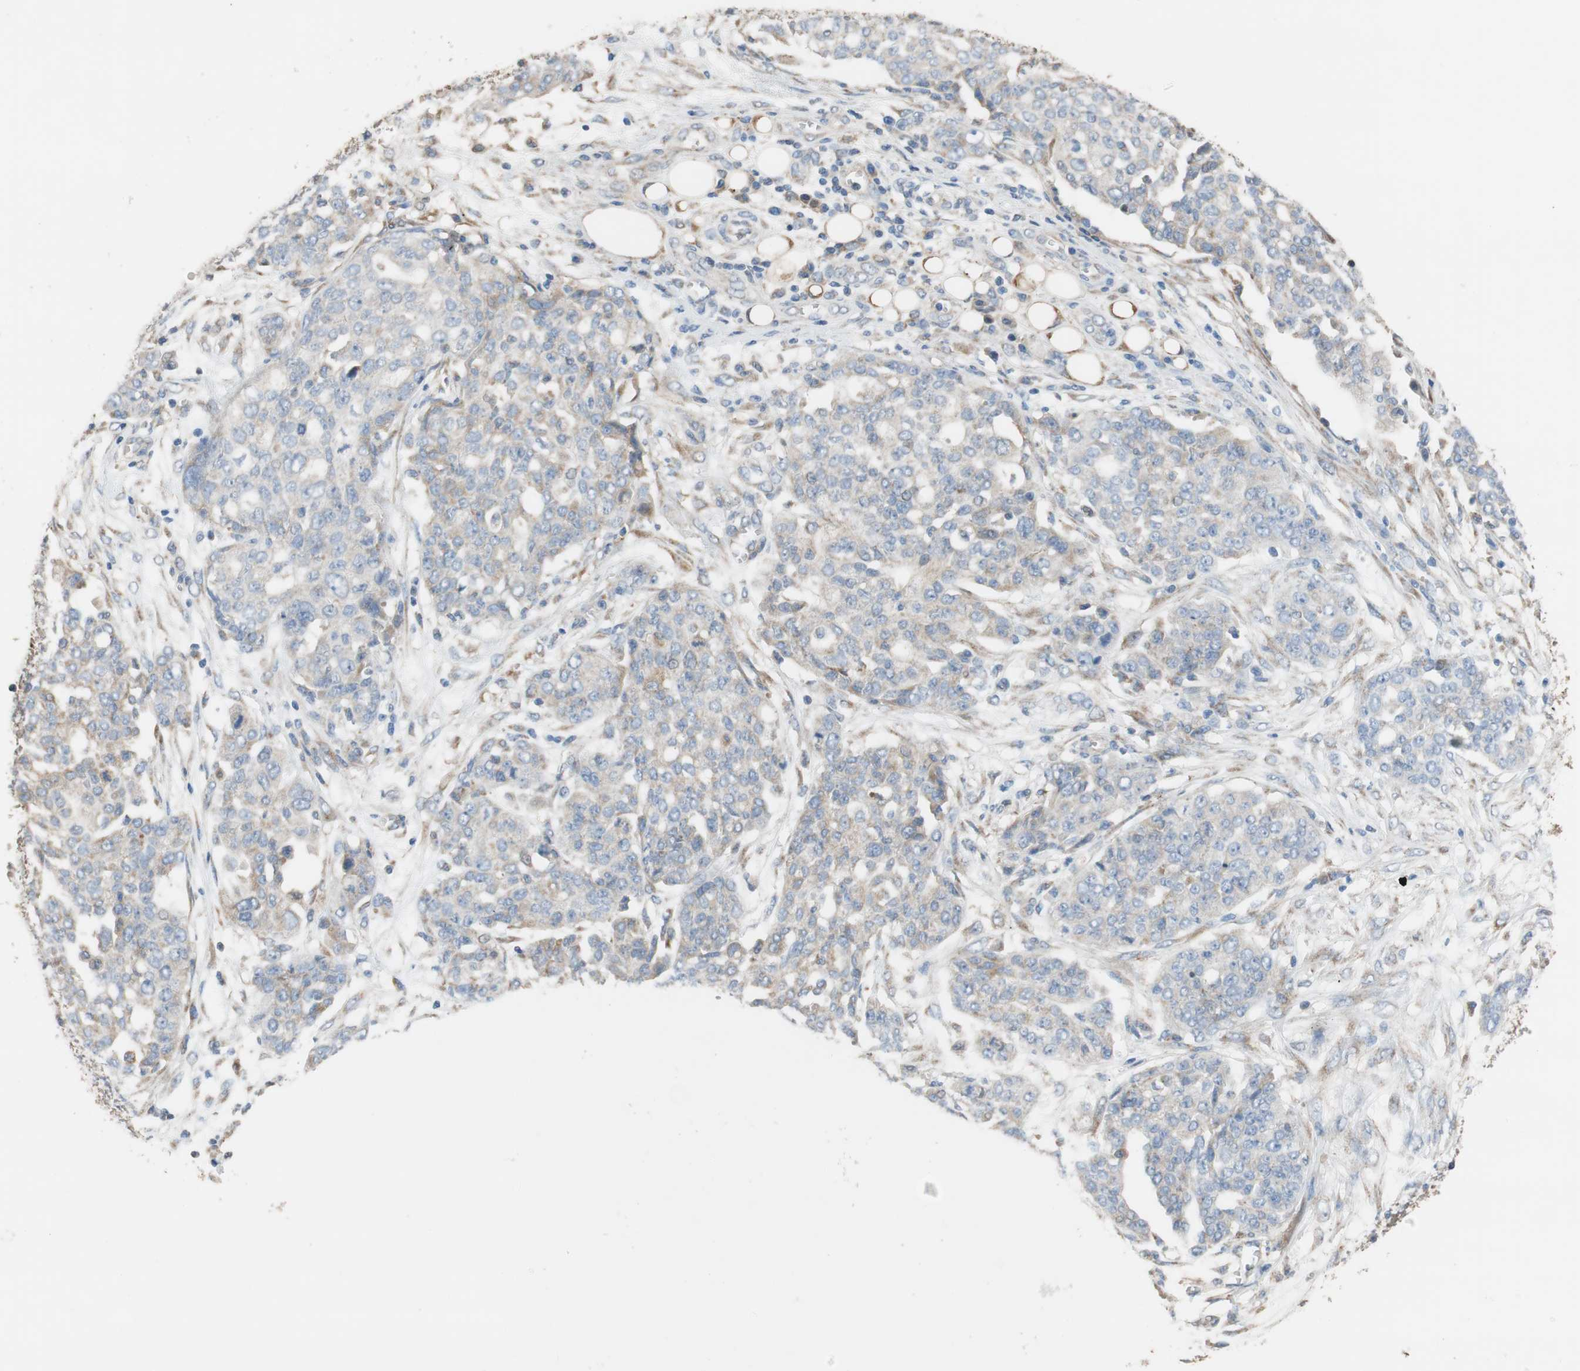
{"staining": {"intensity": "moderate", "quantity": "25%-75%", "location": "cytoplasmic/membranous"}, "tissue": "ovarian cancer", "cell_type": "Tumor cells", "image_type": "cancer", "snomed": [{"axis": "morphology", "description": "Cystadenocarcinoma, serous, NOS"}, {"axis": "topography", "description": "Soft tissue"}, {"axis": "topography", "description": "Ovary"}], "caption": "A brown stain labels moderate cytoplasmic/membranous positivity of a protein in ovarian serous cystadenocarcinoma tumor cells. (DAB (3,3'-diaminobenzidine) IHC with brightfield microscopy, high magnification).", "gene": "ALDH1A2", "patient": {"sex": "female", "age": 57}}